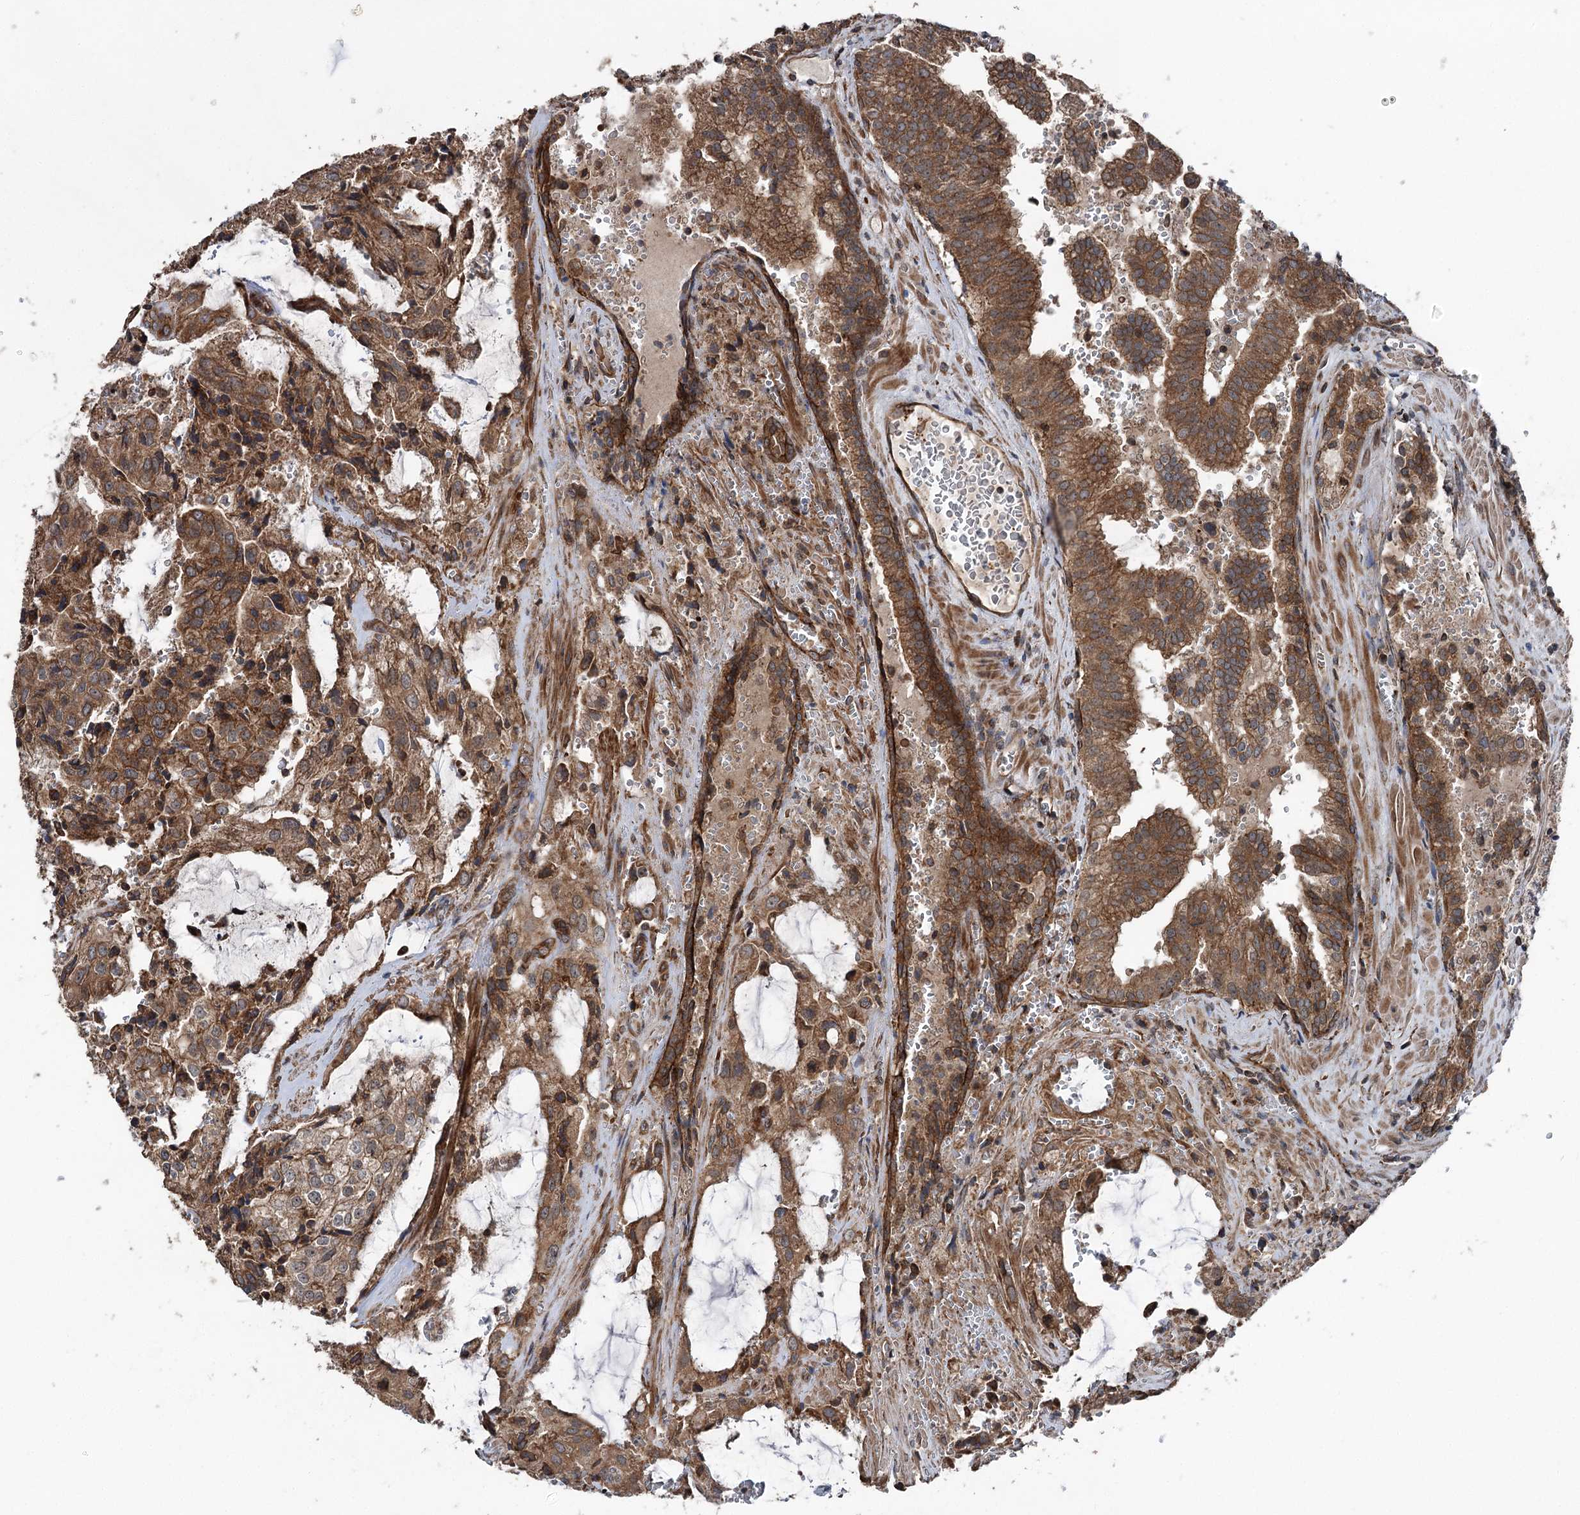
{"staining": {"intensity": "moderate", "quantity": ">75%", "location": "cytoplasmic/membranous"}, "tissue": "prostate cancer", "cell_type": "Tumor cells", "image_type": "cancer", "snomed": [{"axis": "morphology", "description": "Adenocarcinoma, High grade"}, {"axis": "topography", "description": "Prostate"}], "caption": "Moderate cytoplasmic/membranous protein expression is seen in about >75% of tumor cells in prostate cancer.", "gene": "ITFG2", "patient": {"sex": "male", "age": 68}}